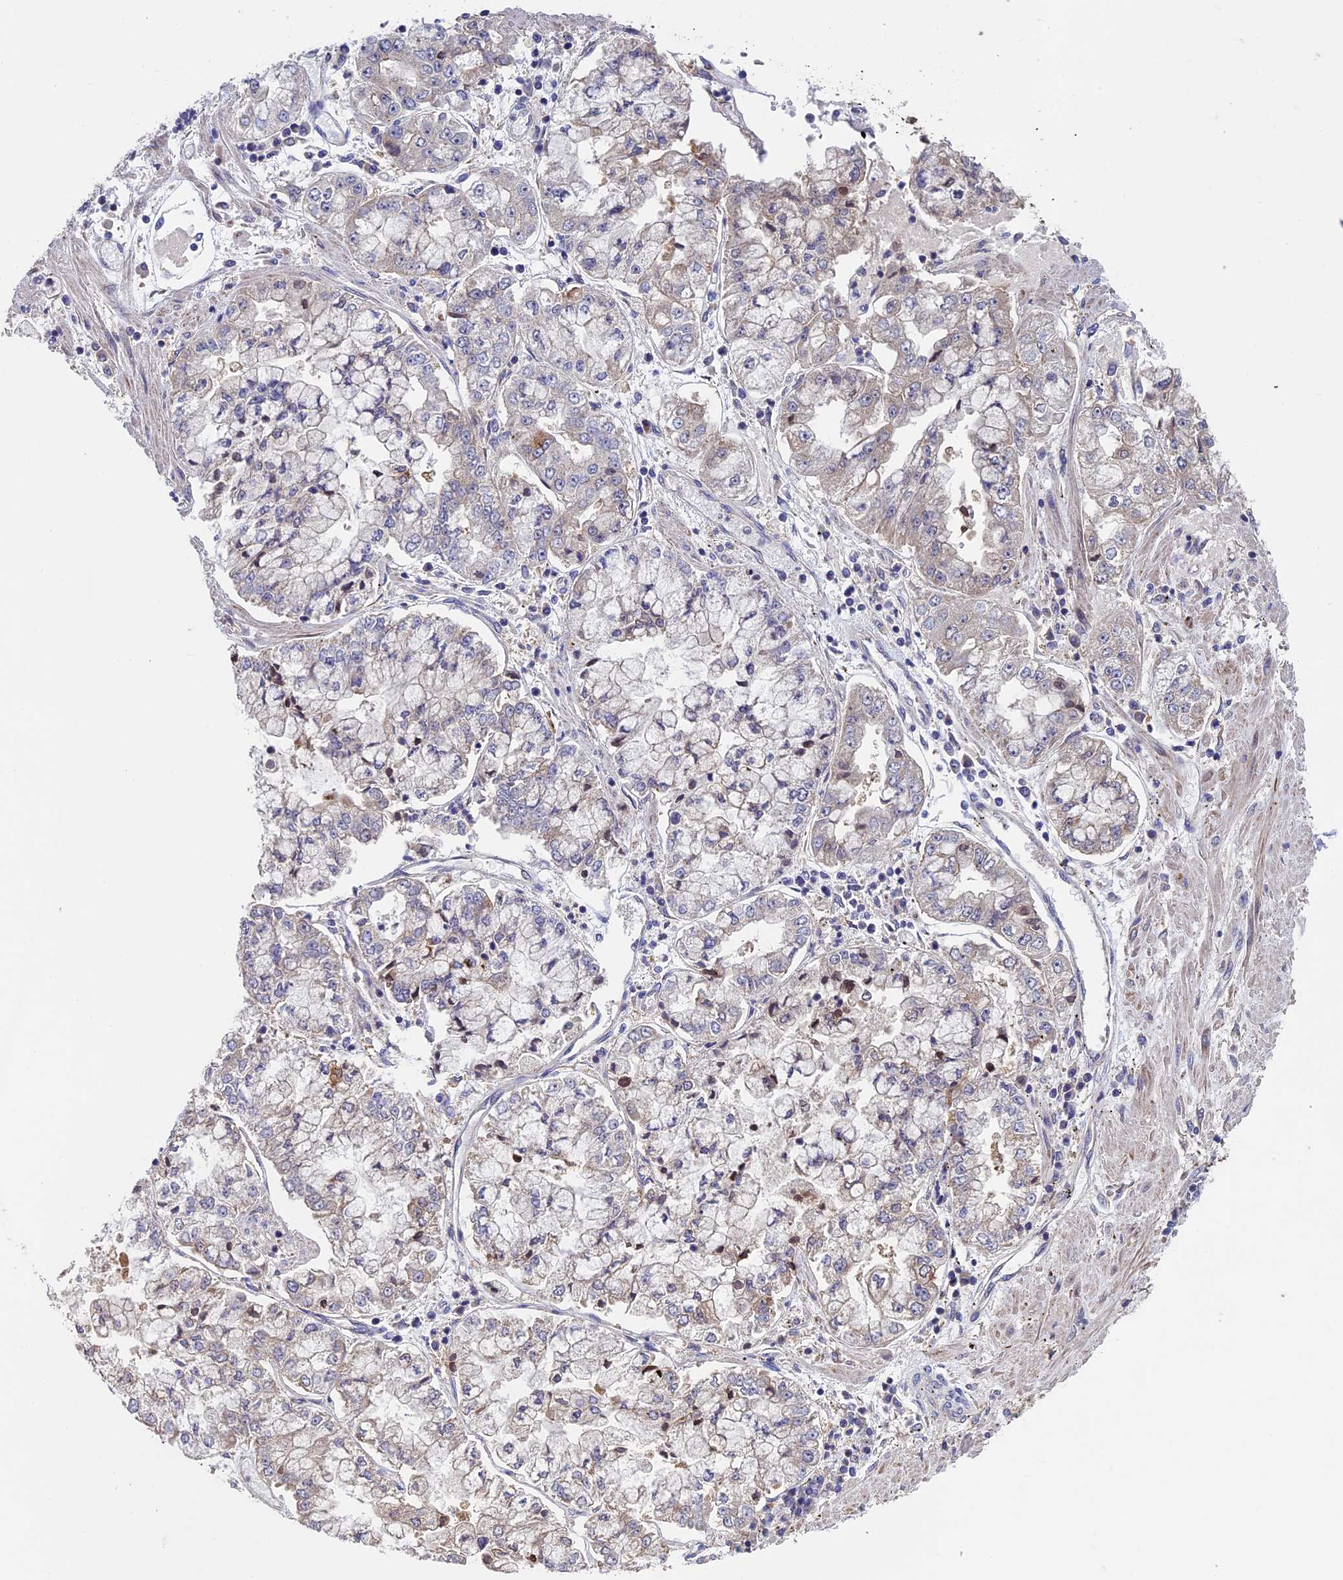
{"staining": {"intensity": "weak", "quantity": "<25%", "location": "cytoplasmic/membranous"}, "tissue": "stomach cancer", "cell_type": "Tumor cells", "image_type": "cancer", "snomed": [{"axis": "morphology", "description": "Adenocarcinoma, NOS"}, {"axis": "topography", "description": "Stomach"}], "caption": "Stomach cancer (adenocarcinoma) stained for a protein using IHC demonstrates no staining tumor cells.", "gene": "LCMT1", "patient": {"sex": "male", "age": 76}}